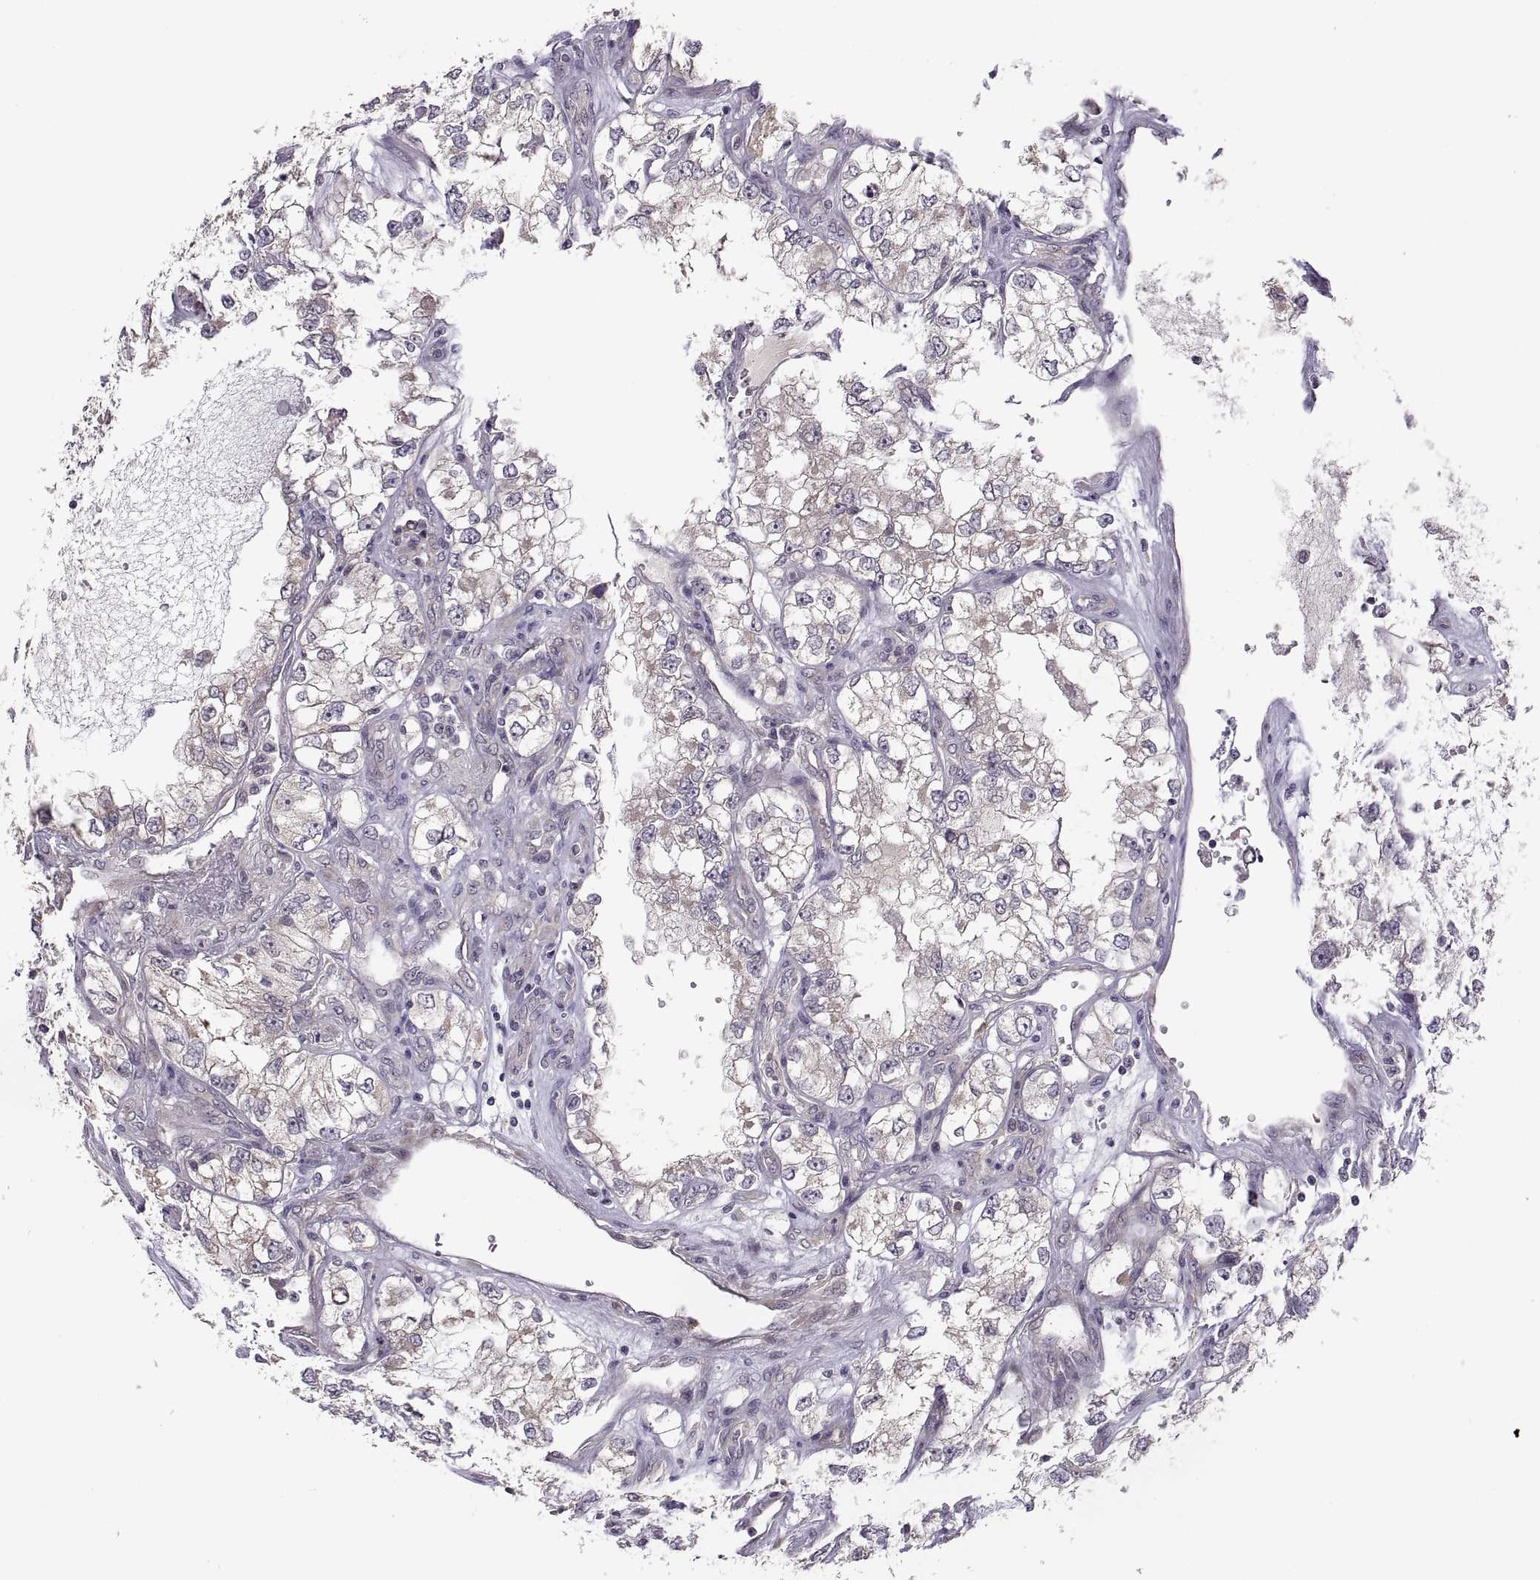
{"staining": {"intensity": "negative", "quantity": "none", "location": "none"}, "tissue": "renal cancer", "cell_type": "Tumor cells", "image_type": "cancer", "snomed": [{"axis": "morphology", "description": "Adenocarcinoma, NOS"}, {"axis": "topography", "description": "Kidney"}], "caption": "An IHC photomicrograph of adenocarcinoma (renal) is shown. There is no staining in tumor cells of adenocarcinoma (renal).", "gene": "ACSBG2", "patient": {"sex": "female", "age": 59}}